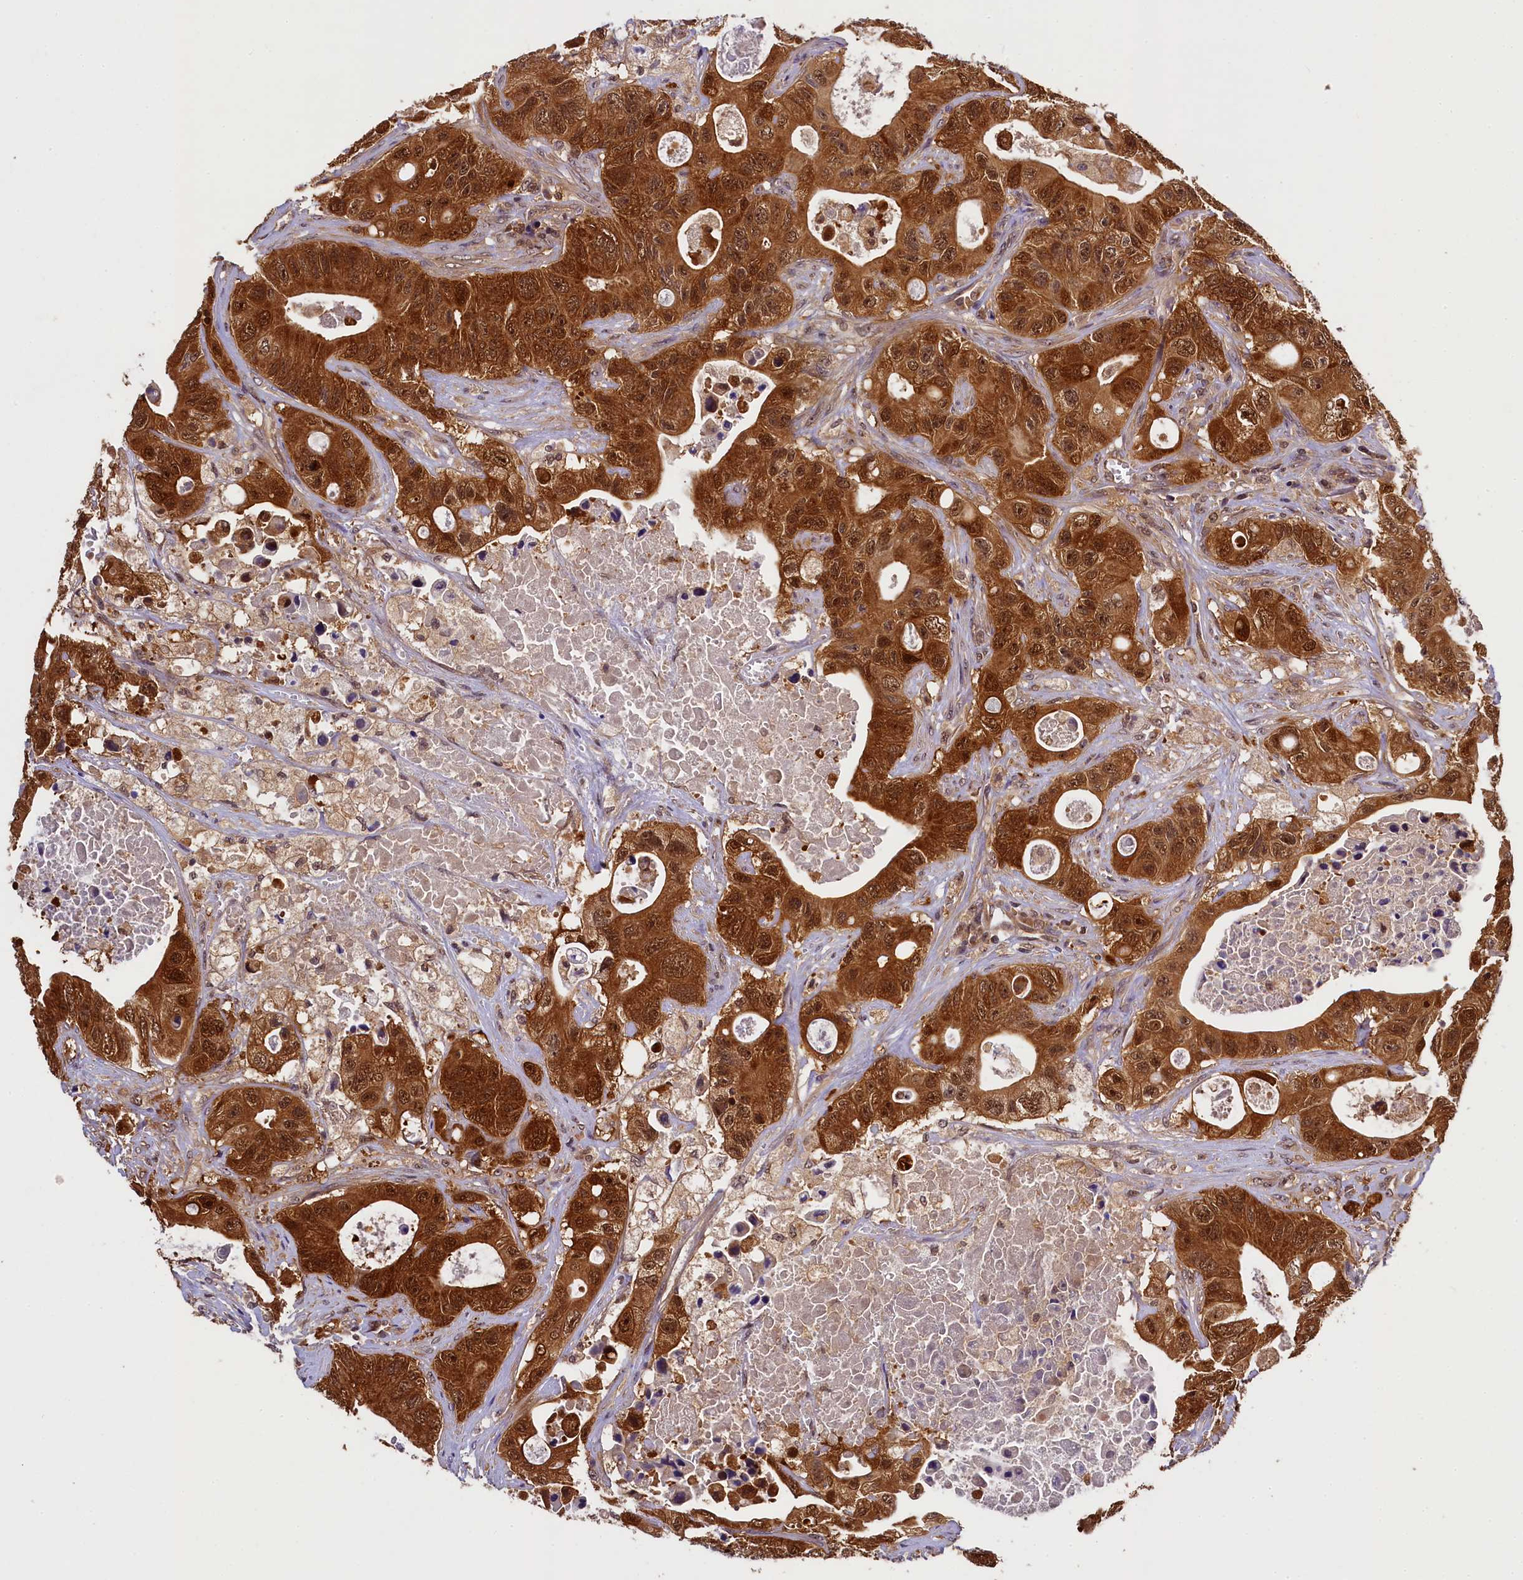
{"staining": {"intensity": "strong", "quantity": ">75%", "location": "cytoplasmic/membranous,nuclear"}, "tissue": "colorectal cancer", "cell_type": "Tumor cells", "image_type": "cancer", "snomed": [{"axis": "morphology", "description": "Adenocarcinoma, NOS"}, {"axis": "topography", "description": "Colon"}], "caption": "A brown stain highlights strong cytoplasmic/membranous and nuclear staining of a protein in colorectal cancer (adenocarcinoma) tumor cells.", "gene": "EIF6", "patient": {"sex": "female", "age": 46}}